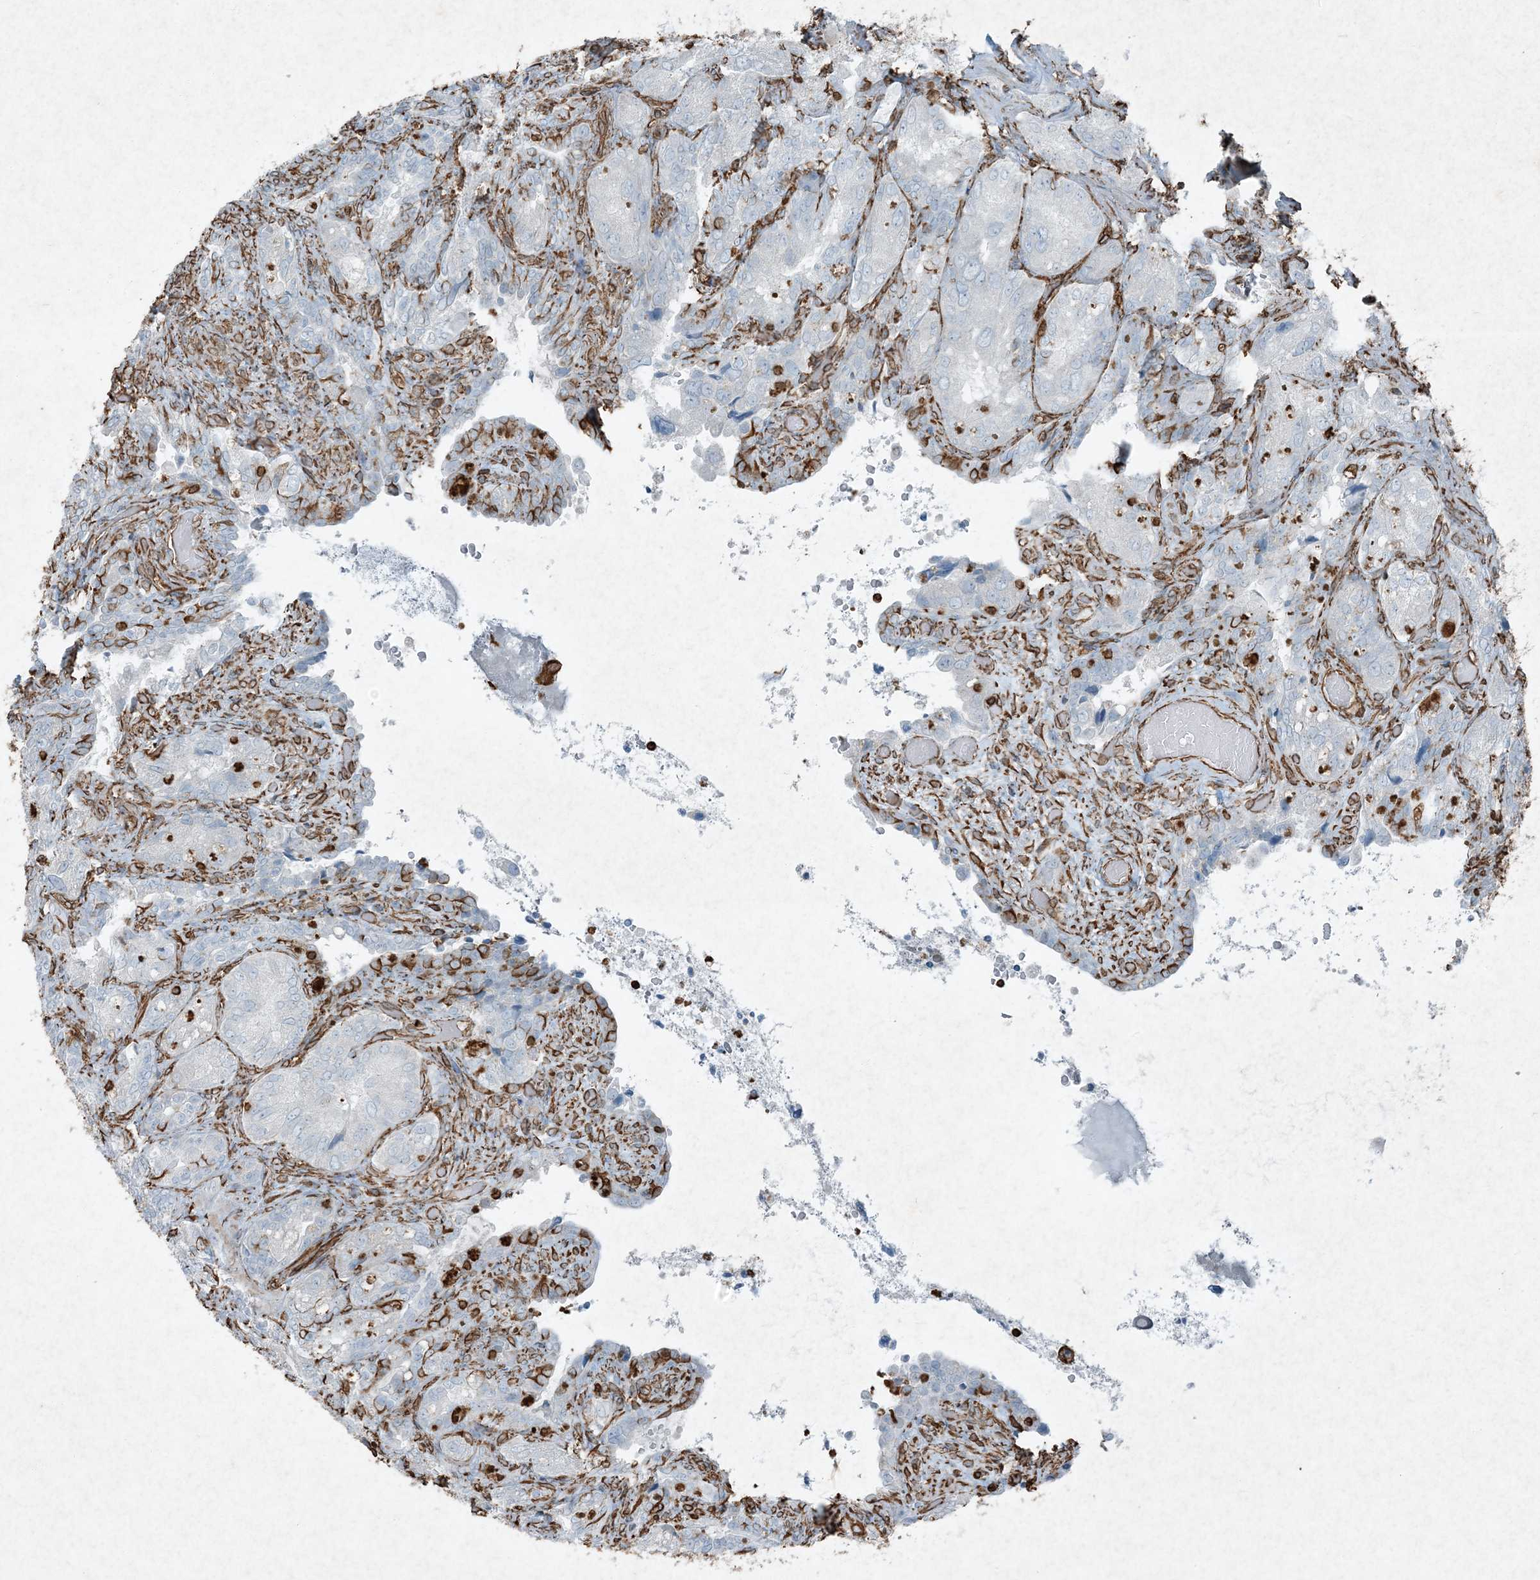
{"staining": {"intensity": "negative", "quantity": "none", "location": "none"}, "tissue": "seminal vesicle", "cell_type": "Glandular cells", "image_type": "normal", "snomed": [{"axis": "morphology", "description": "Normal tissue, NOS"}, {"axis": "topography", "description": "Seminal veicle"}, {"axis": "topography", "description": "Peripheral nerve tissue"}], "caption": "Micrograph shows no protein positivity in glandular cells of benign seminal vesicle.", "gene": "RYK", "patient": {"sex": "male", "age": 67}}